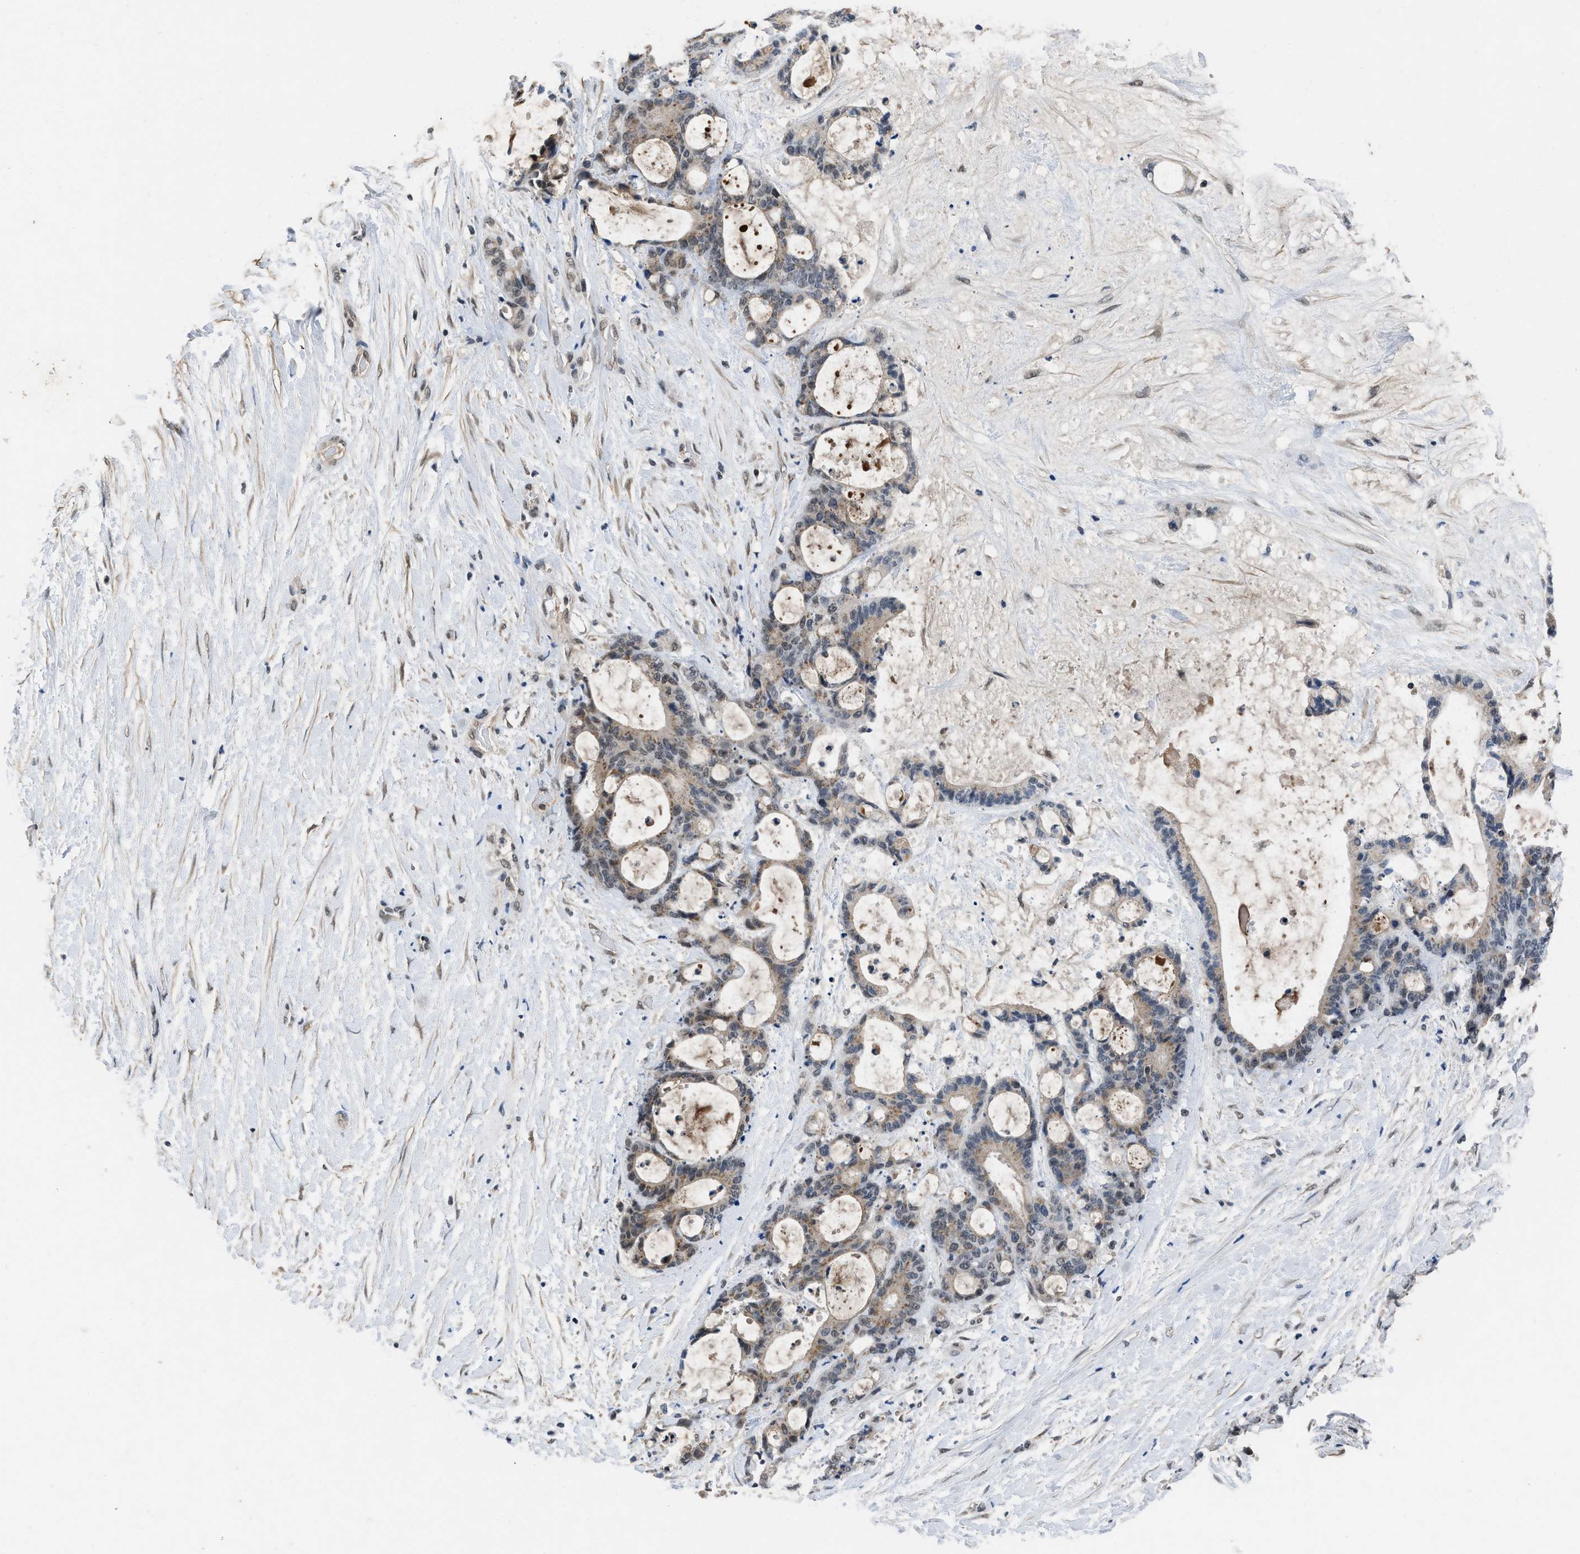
{"staining": {"intensity": "moderate", "quantity": ">75%", "location": "cytoplasmic/membranous,nuclear"}, "tissue": "liver cancer", "cell_type": "Tumor cells", "image_type": "cancer", "snomed": [{"axis": "morphology", "description": "Cholangiocarcinoma"}, {"axis": "topography", "description": "Liver"}], "caption": "Tumor cells display medium levels of moderate cytoplasmic/membranous and nuclear staining in about >75% of cells in cholangiocarcinoma (liver).", "gene": "TERF2IP", "patient": {"sex": "female", "age": 73}}